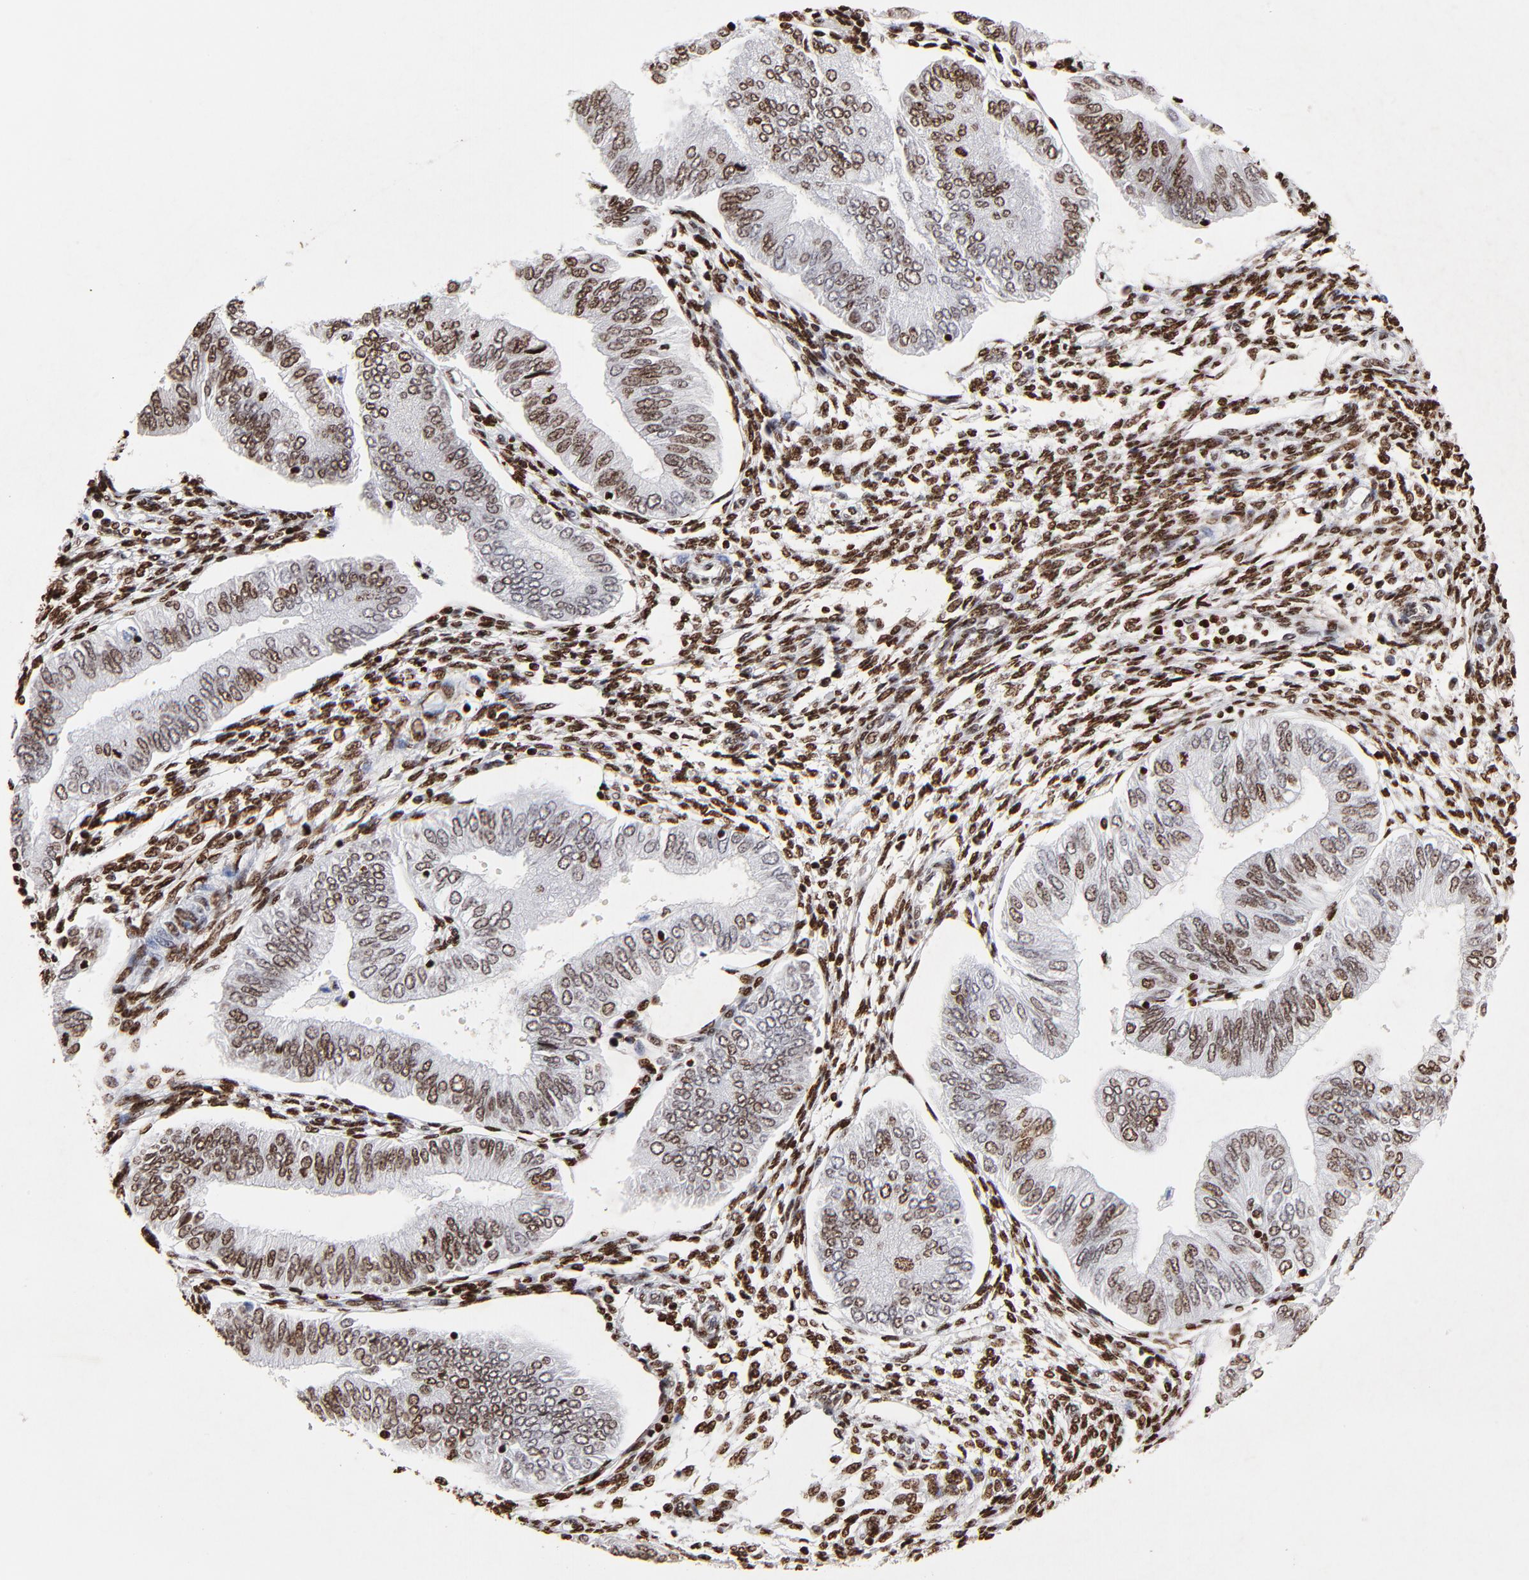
{"staining": {"intensity": "moderate", "quantity": ">75%", "location": "nuclear"}, "tissue": "endometrial cancer", "cell_type": "Tumor cells", "image_type": "cancer", "snomed": [{"axis": "morphology", "description": "Adenocarcinoma, NOS"}, {"axis": "topography", "description": "Endometrium"}], "caption": "Brown immunohistochemical staining in endometrial adenocarcinoma demonstrates moderate nuclear staining in about >75% of tumor cells. Nuclei are stained in blue.", "gene": "FBH1", "patient": {"sex": "female", "age": 51}}